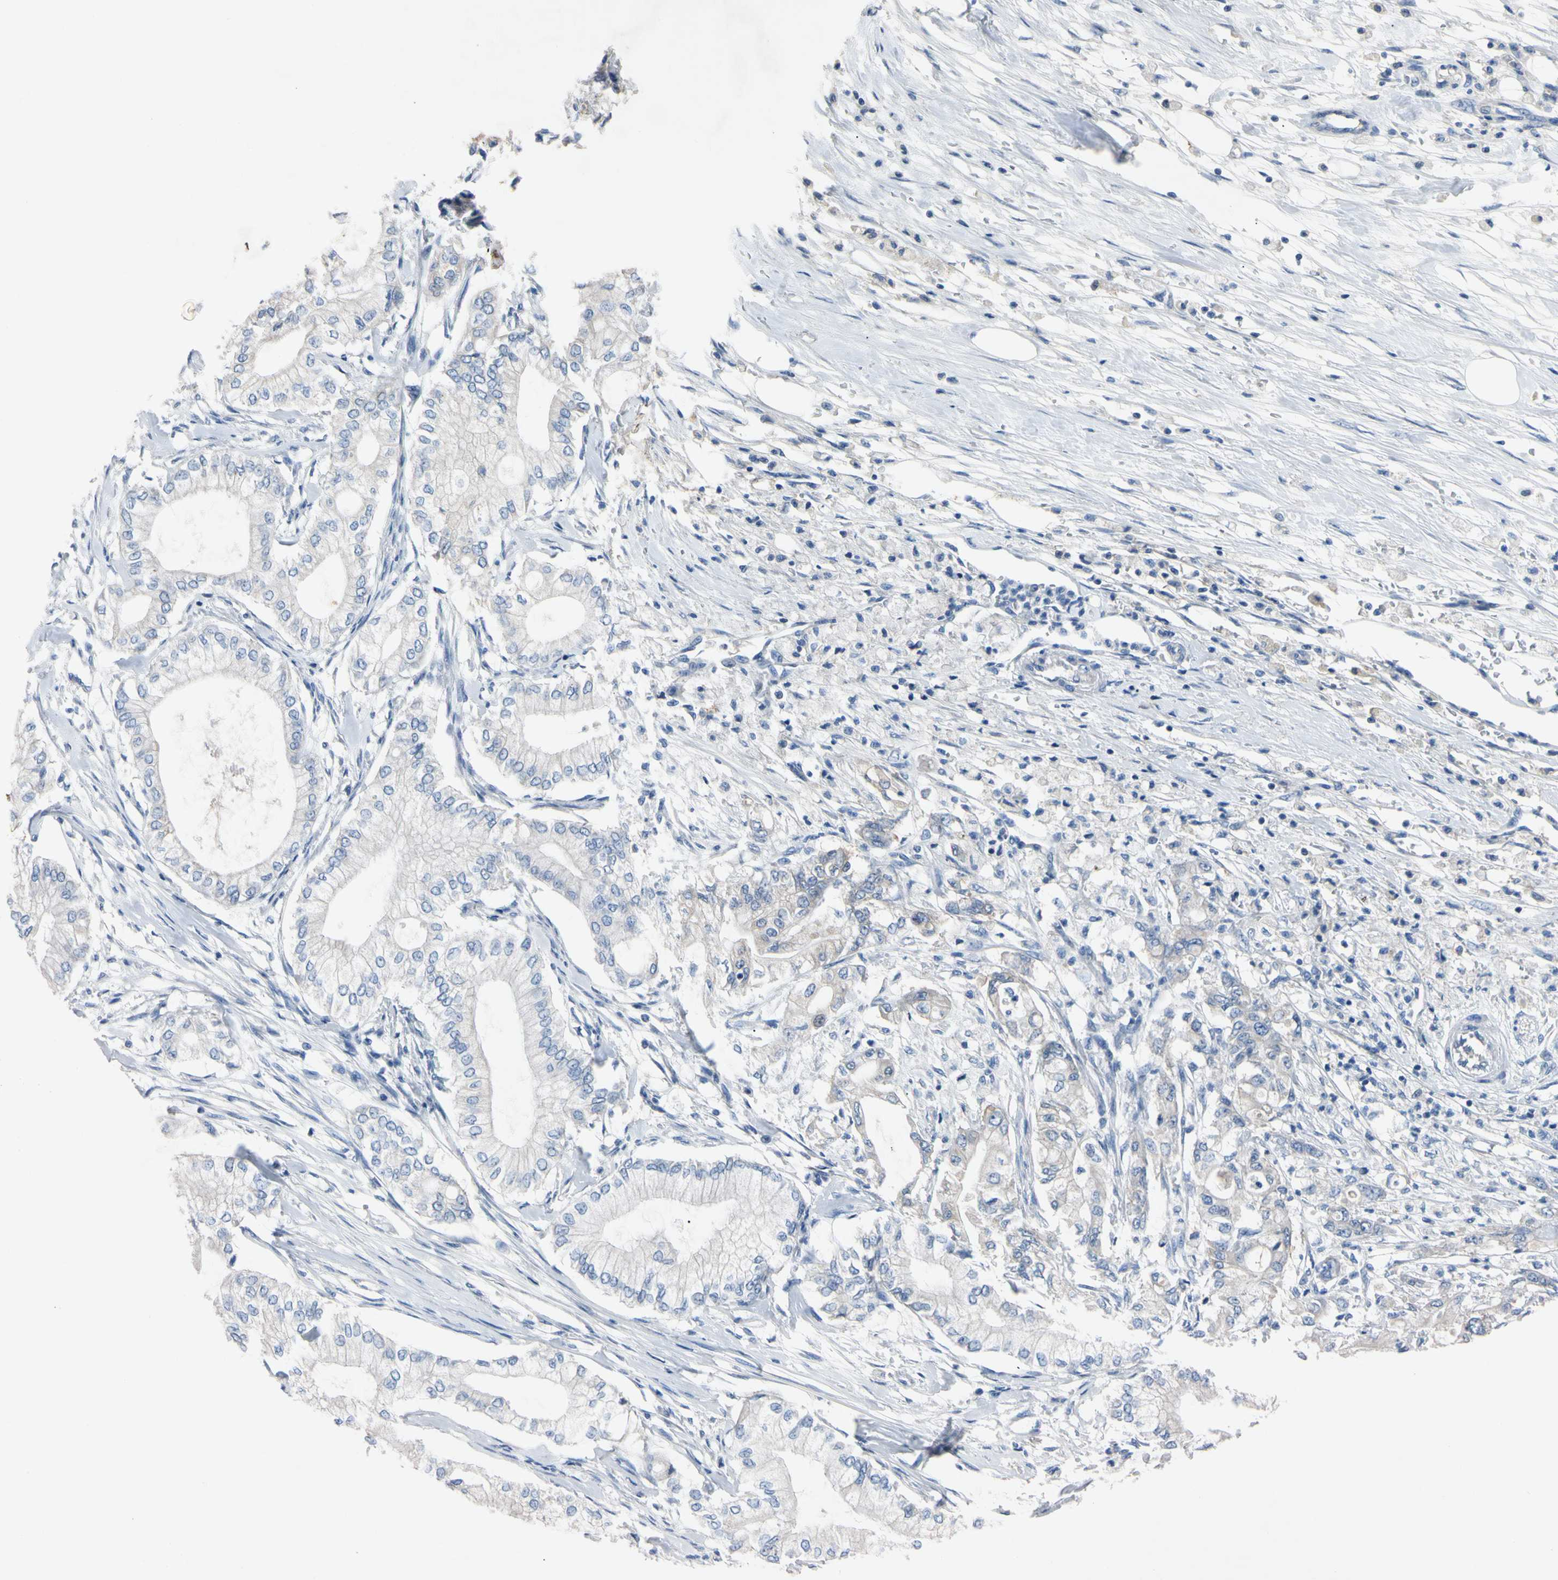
{"staining": {"intensity": "negative", "quantity": "none", "location": "none"}, "tissue": "pancreatic cancer", "cell_type": "Tumor cells", "image_type": "cancer", "snomed": [{"axis": "morphology", "description": "Adenocarcinoma, NOS"}, {"axis": "topography", "description": "Pancreas"}], "caption": "DAB immunohistochemical staining of adenocarcinoma (pancreatic) demonstrates no significant expression in tumor cells. (DAB (3,3'-diaminobenzidine) IHC visualized using brightfield microscopy, high magnification).", "gene": "PNKD", "patient": {"sex": "male", "age": 70}}